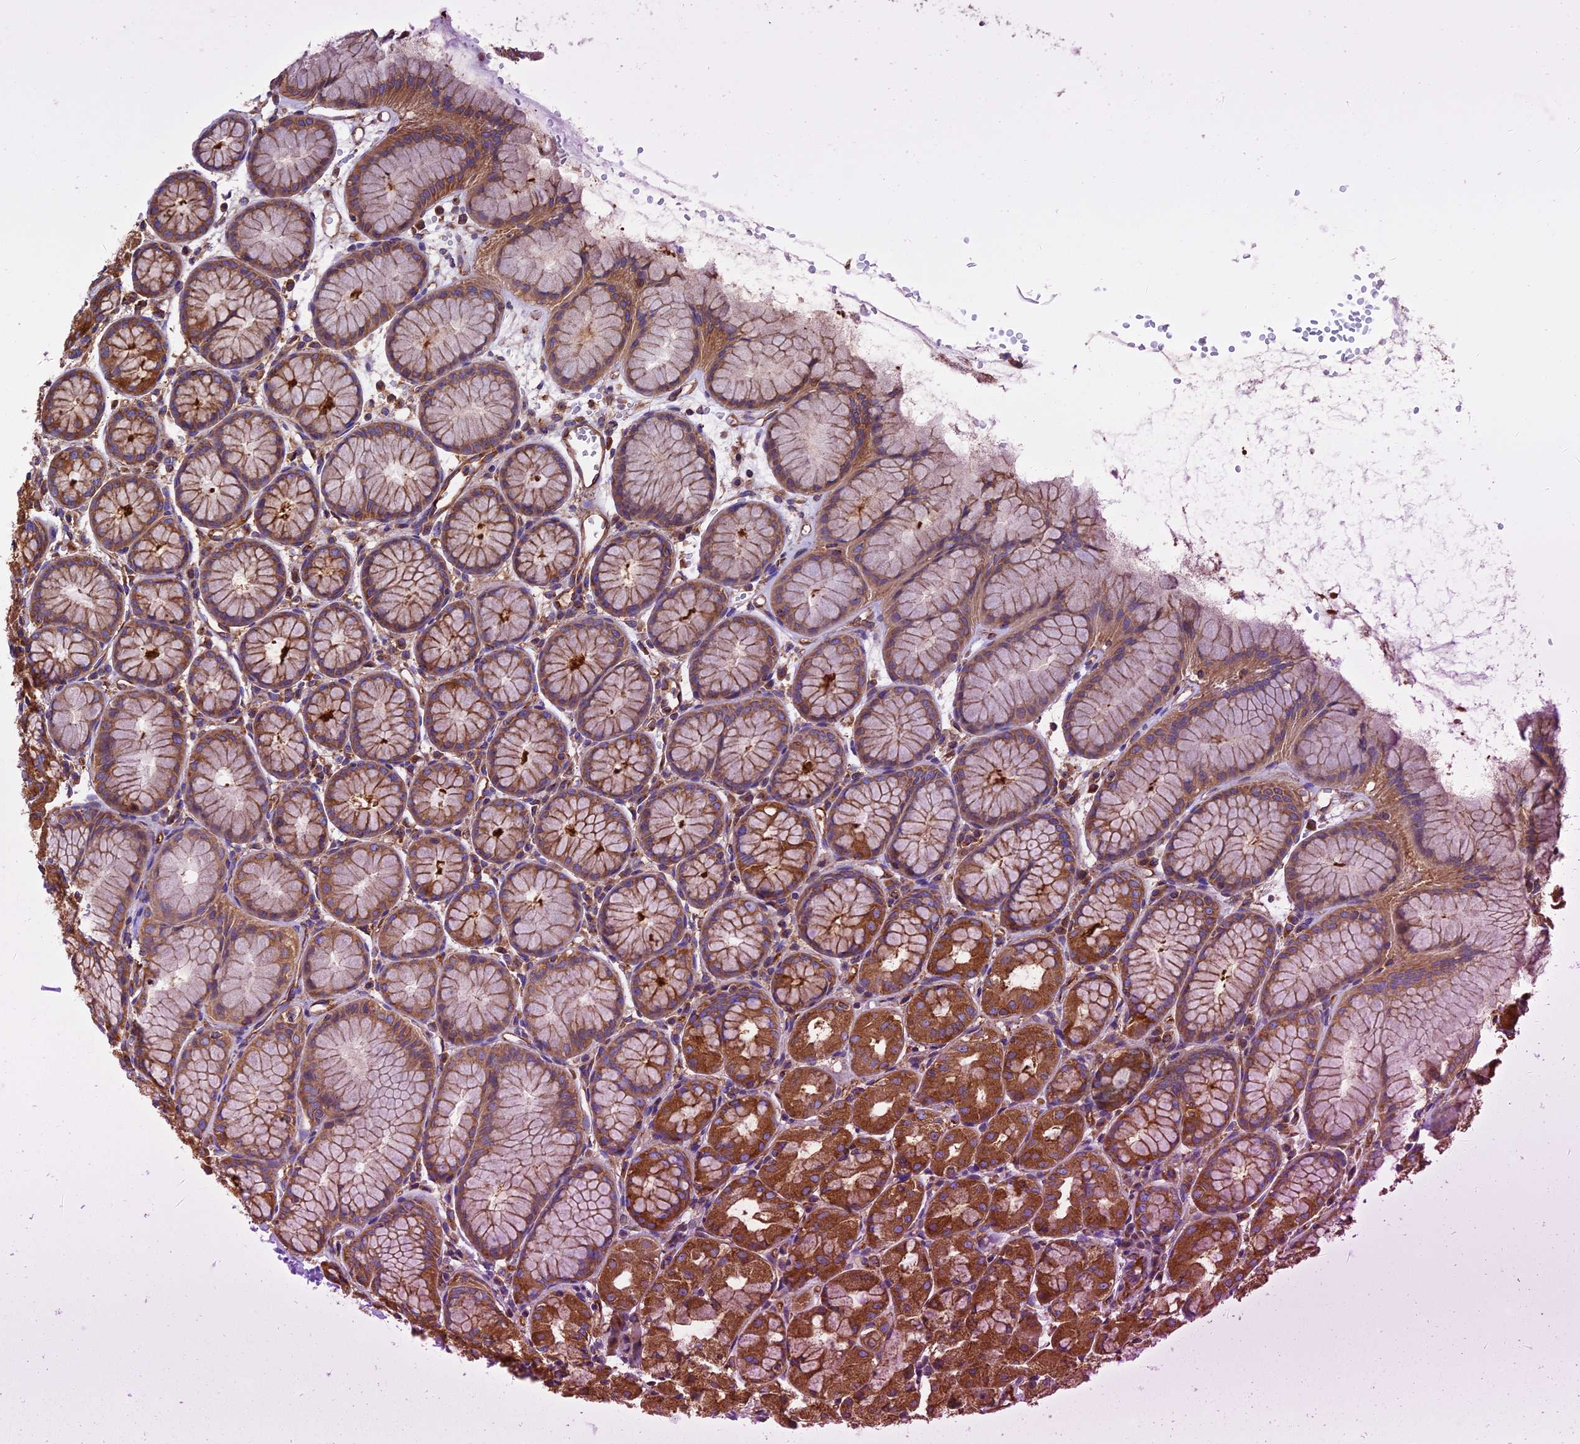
{"staining": {"intensity": "strong", "quantity": ">75%", "location": "cytoplasmic/membranous"}, "tissue": "stomach", "cell_type": "Glandular cells", "image_type": "normal", "snomed": [{"axis": "morphology", "description": "Normal tissue, NOS"}, {"axis": "topography", "description": "Stomach, upper"}], "caption": "Glandular cells display high levels of strong cytoplasmic/membranous expression in approximately >75% of cells in benign human stomach.", "gene": "DCTN2", "patient": {"sex": "male", "age": 47}}